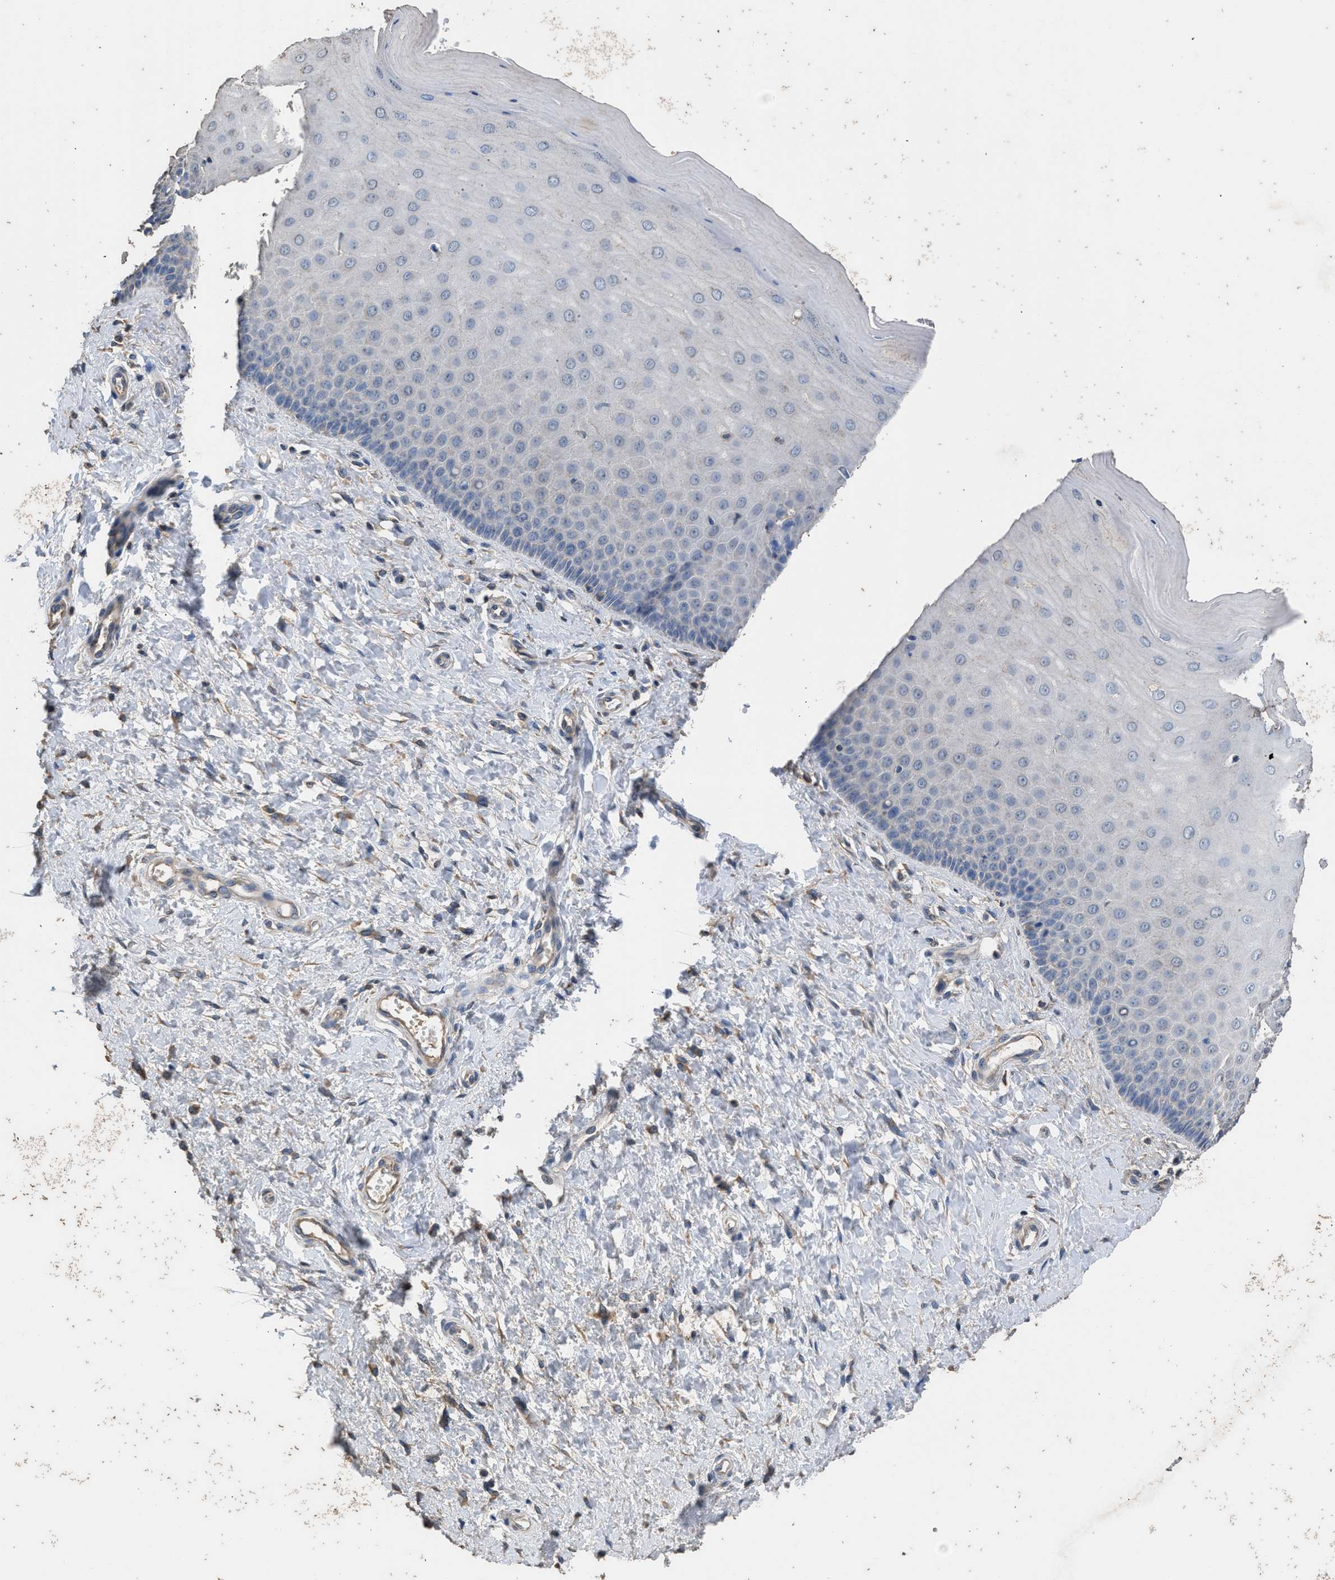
{"staining": {"intensity": "negative", "quantity": "none", "location": "none"}, "tissue": "cervix", "cell_type": "Glandular cells", "image_type": "normal", "snomed": [{"axis": "morphology", "description": "Normal tissue, NOS"}, {"axis": "topography", "description": "Cervix"}], "caption": "Glandular cells show no significant protein staining in normal cervix. (Stains: DAB (3,3'-diaminobenzidine) immunohistochemistry with hematoxylin counter stain, Microscopy: brightfield microscopy at high magnification).", "gene": "ITSN1", "patient": {"sex": "female", "age": 55}}